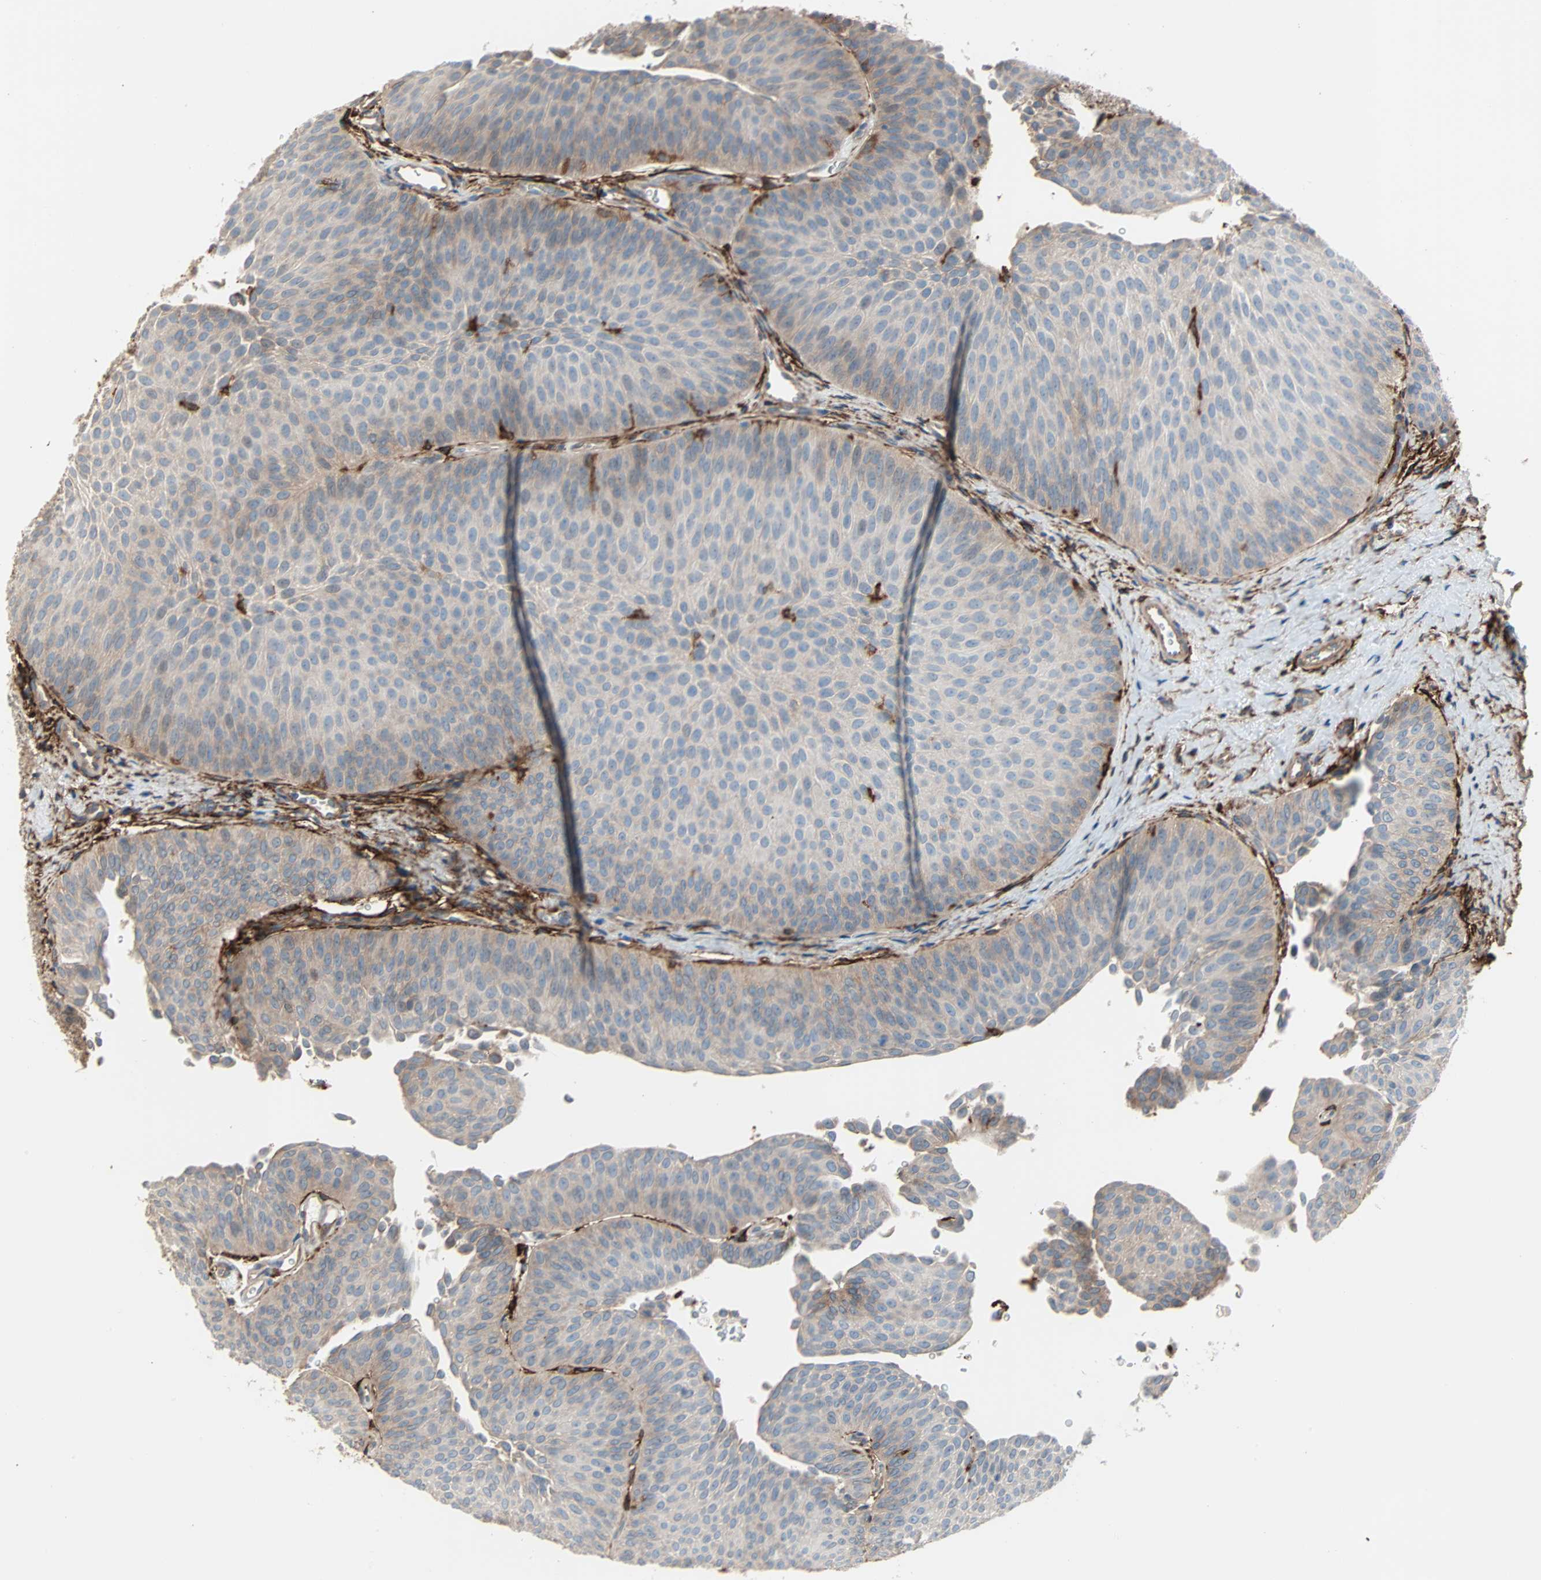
{"staining": {"intensity": "moderate", "quantity": "25%-75%", "location": "cytoplasmic/membranous"}, "tissue": "urothelial cancer", "cell_type": "Tumor cells", "image_type": "cancer", "snomed": [{"axis": "morphology", "description": "Urothelial carcinoma, Low grade"}, {"axis": "topography", "description": "Urinary bladder"}], "caption": "Immunohistochemical staining of urothelial cancer exhibits moderate cytoplasmic/membranous protein positivity in approximately 25%-75% of tumor cells.", "gene": "EPB41L2", "patient": {"sex": "female", "age": 60}}